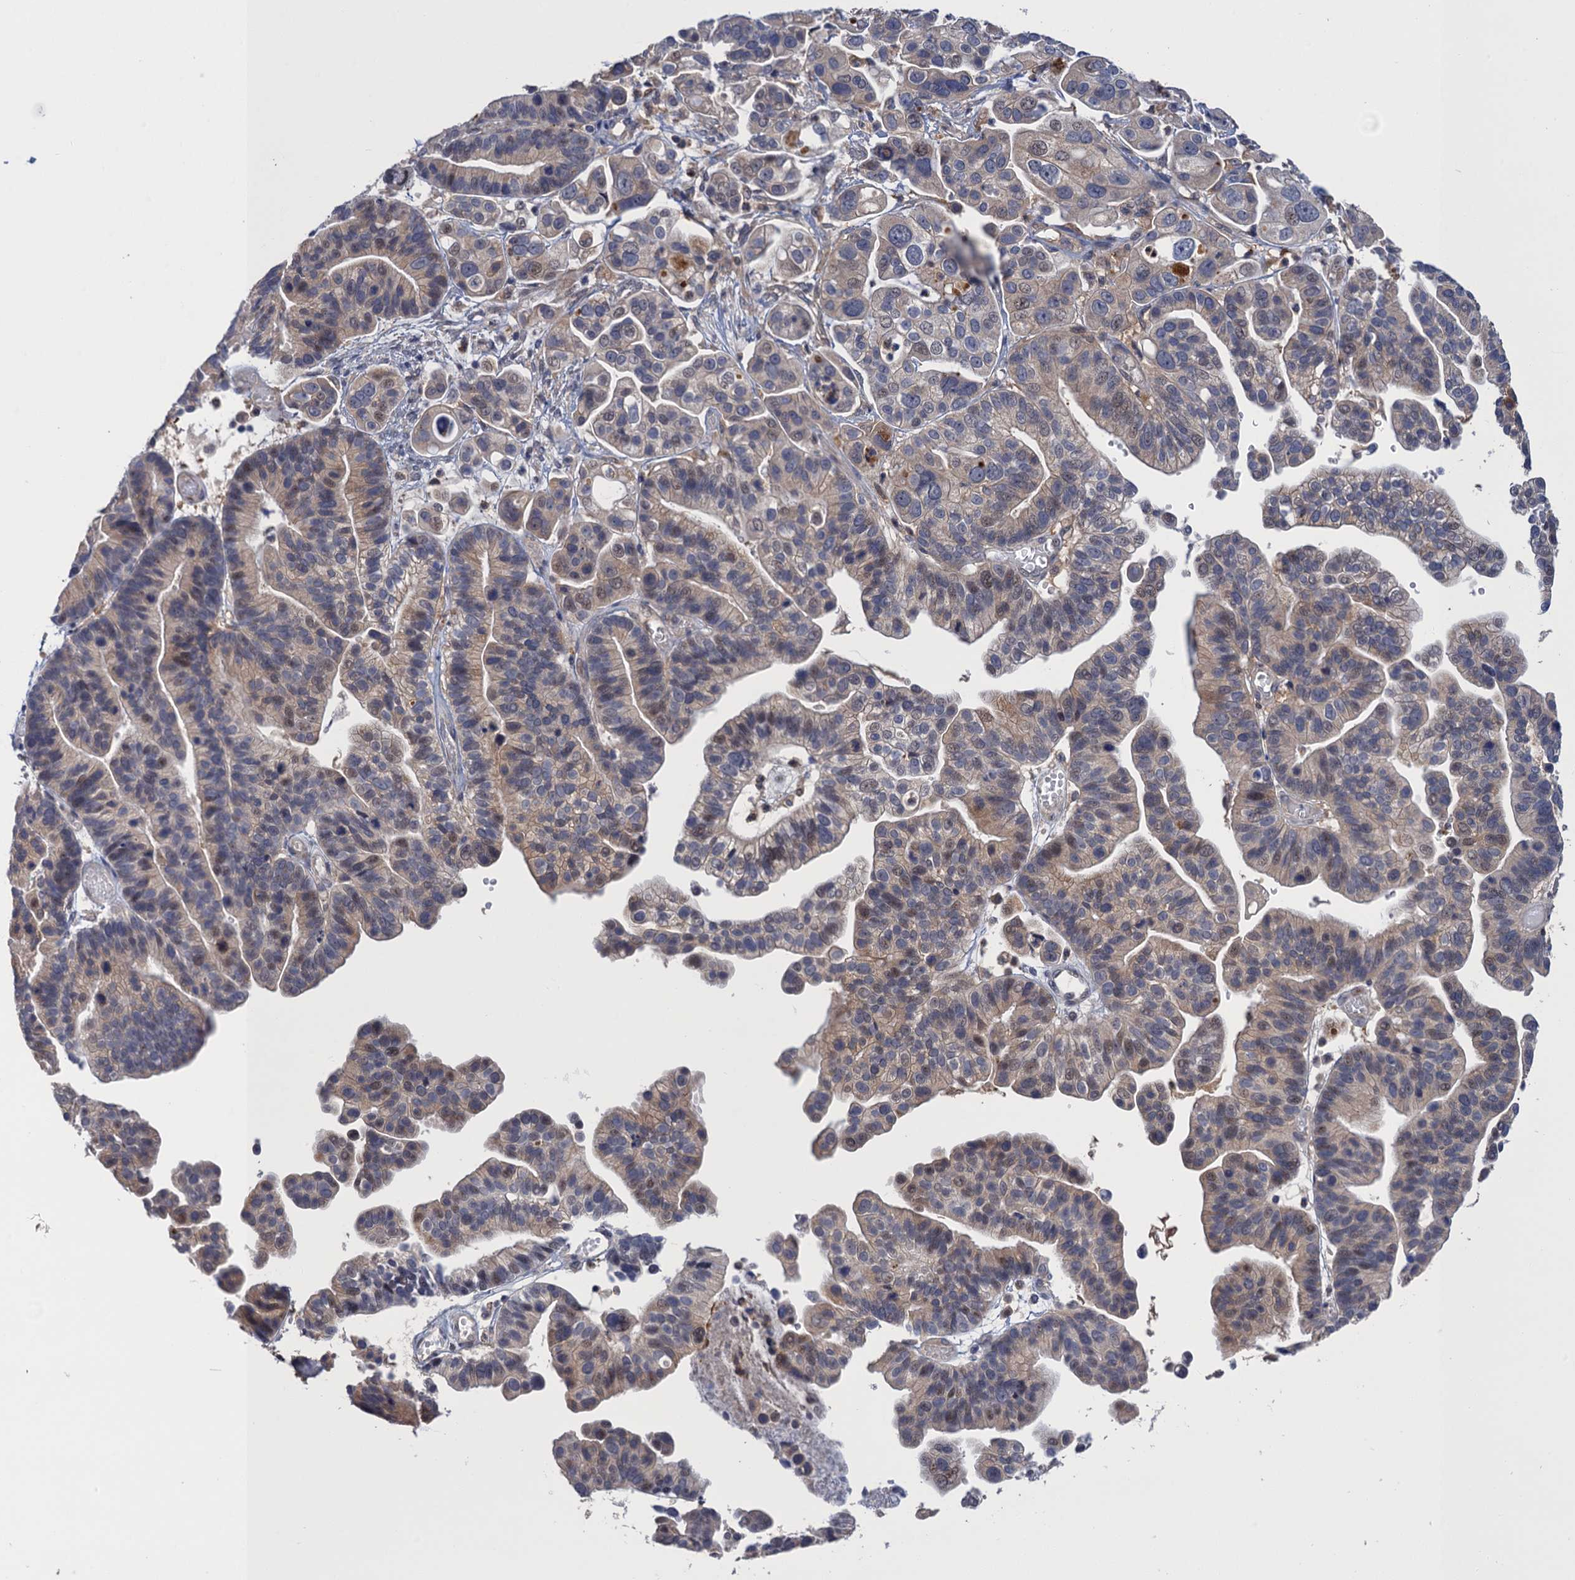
{"staining": {"intensity": "weak", "quantity": "<25%", "location": "cytoplasmic/membranous,nuclear"}, "tissue": "ovarian cancer", "cell_type": "Tumor cells", "image_type": "cancer", "snomed": [{"axis": "morphology", "description": "Cystadenocarcinoma, serous, NOS"}, {"axis": "topography", "description": "Ovary"}], "caption": "This is an immunohistochemistry image of human ovarian serous cystadenocarcinoma. There is no positivity in tumor cells.", "gene": "NEK8", "patient": {"sex": "female", "age": 56}}